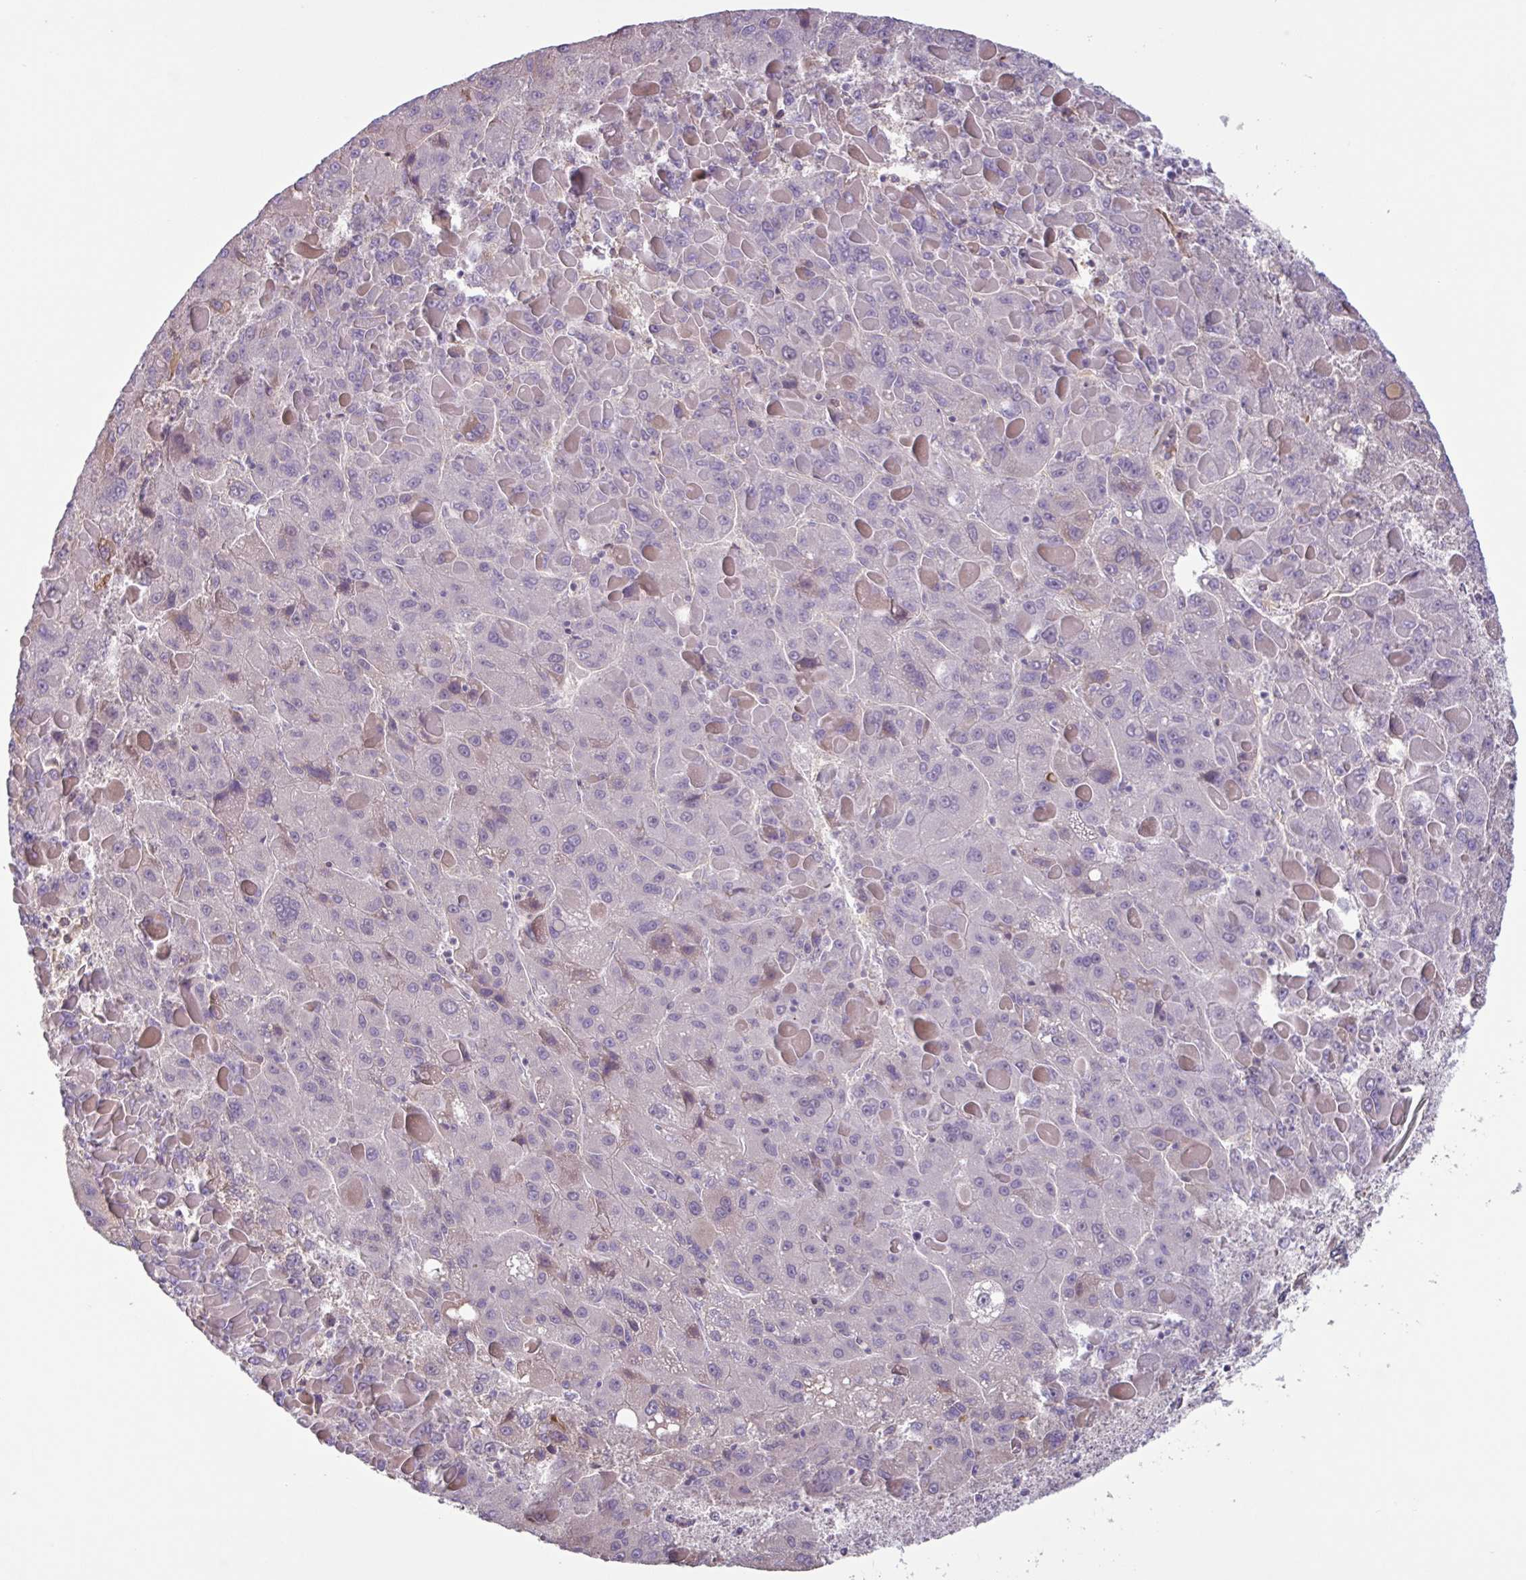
{"staining": {"intensity": "negative", "quantity": "none", "location": "none"}, "tissue": "liver cancer", "cell_type": "Tumor cells", "image_type": "cancer", "snomed": [{"axis": "morphology", "description": "Carcinoma, Hepatocellular, NOS"}, {"axis": "topography", "description": "Liver"}], "caption": "Immunohistochemical staining of liver hepatocellular carcinoma reveals no significant staining in tumor cells. (Immunohistochemistry (ihc), brightfield microscopy, high magnification).", "gene": "TAF1D", "patient": {"sex": "female", "age": 82}}